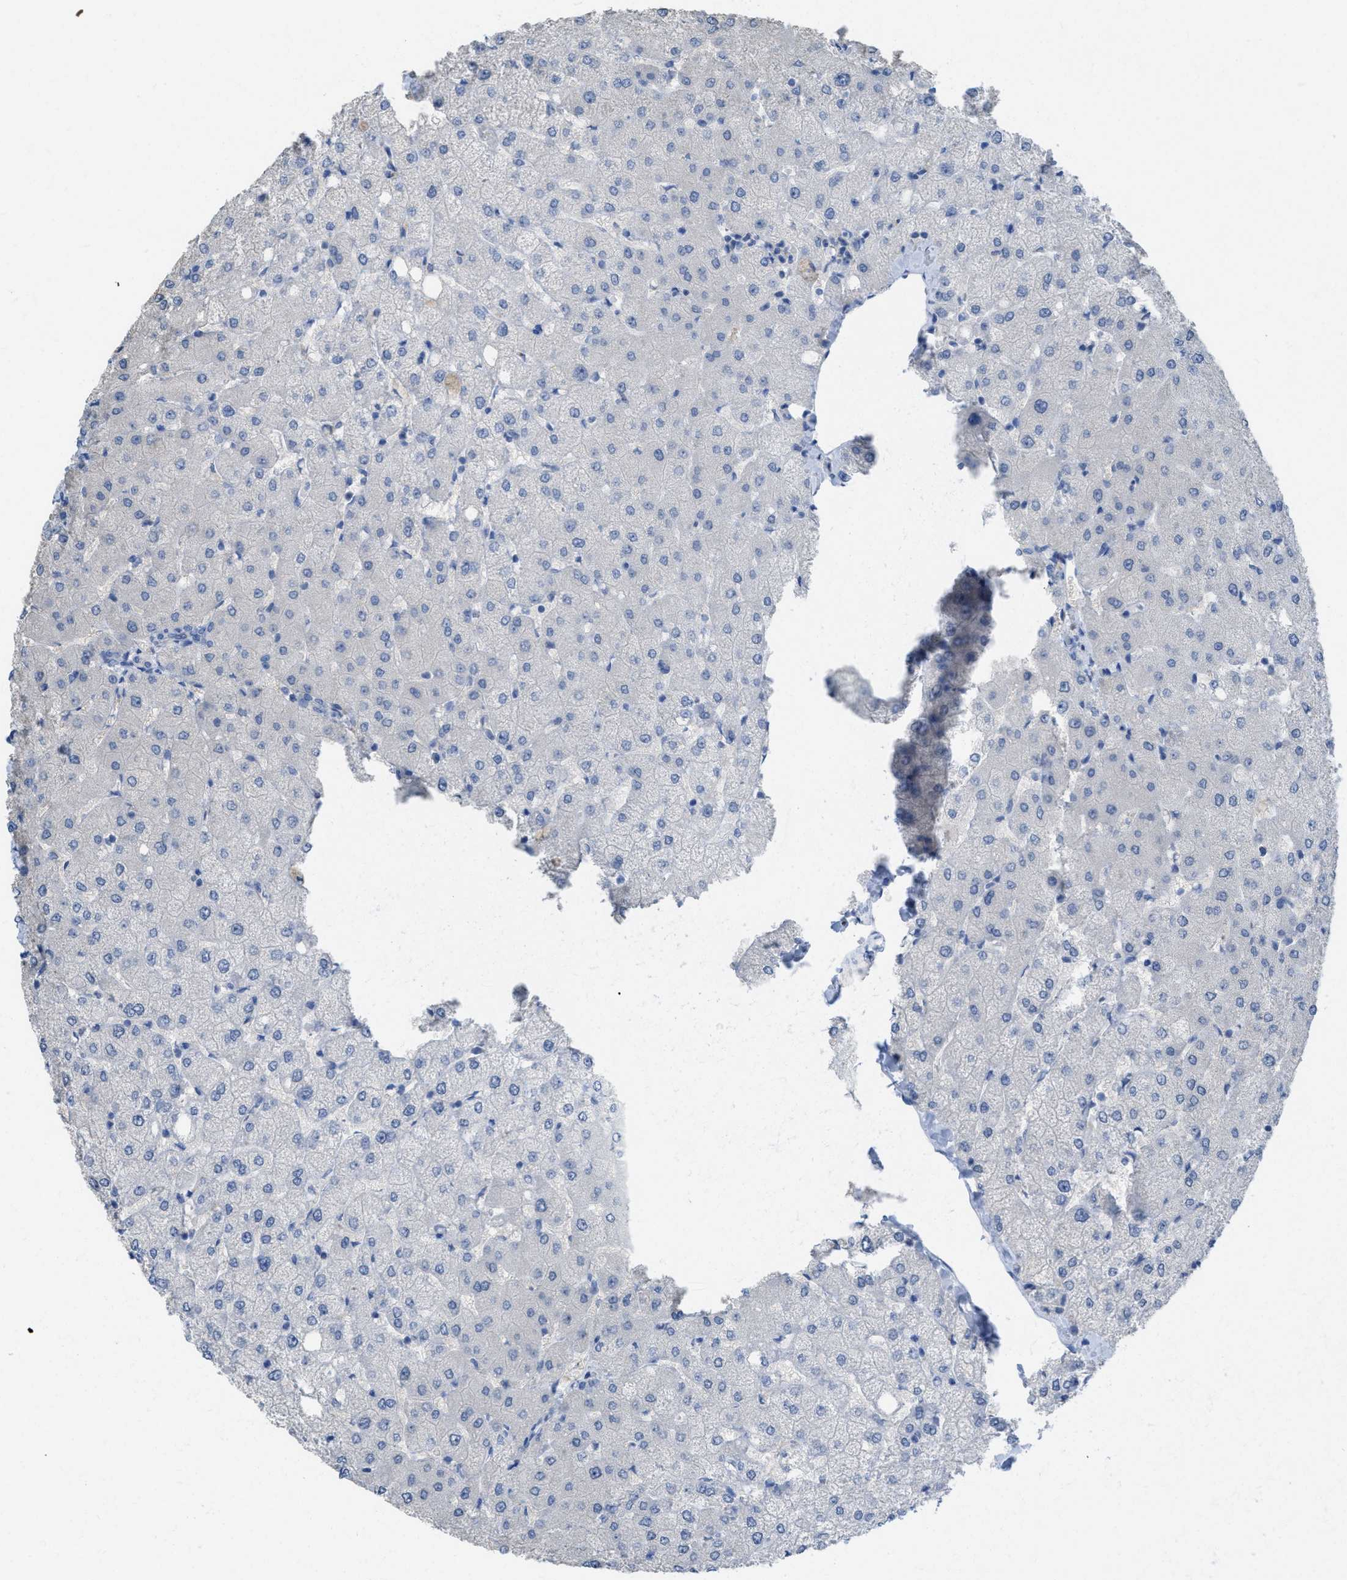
{"staining": {"intensity": "negative", "quantity": "none", "location": "none"}, "tissue": "liver", "cell_type": "Cholangiocytes", "image_type": "normal", "snomed": [{"axis": "morphology", "description": "Normal tissue, NOS"}, {"axis": "topography", "description": "Liver"}], "caption": "Immunohistochemistry image of unremarkable liver stained for a protein (brown), which reveals no positivity in cholangiocytes.", "gene": "CNNM4", "patient": {"sex": "female", "age": 54}}